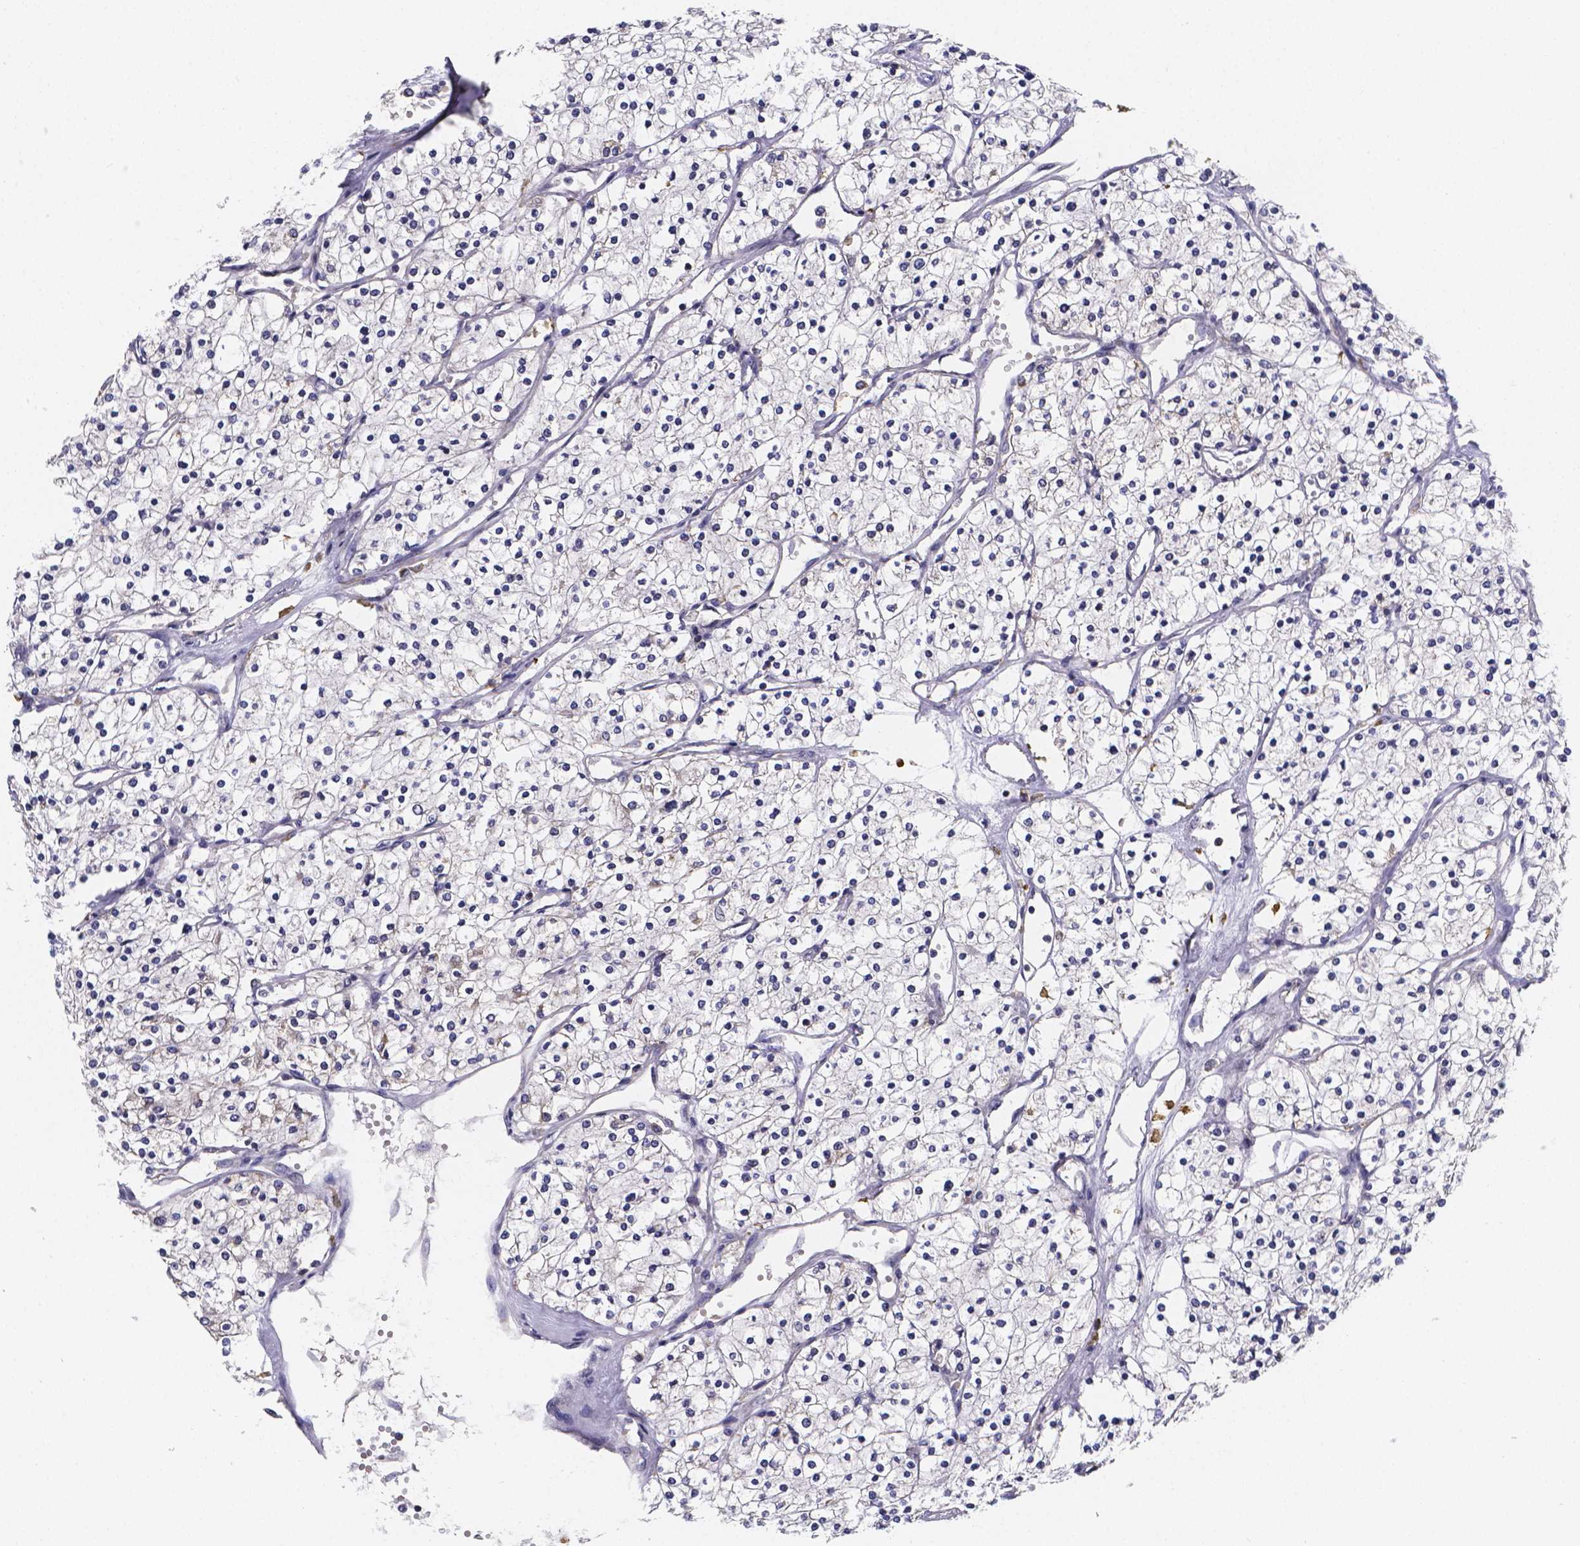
{"staining": {"intensity": "negative", "quantity": "none", "location": "none"}, "tissue": "renal cancer", "cell_type": "Tumor cells", "image_type": "cancer", "snomed": [{"axis": "morphology", "description": "Adenocarcinoma, NOS"}, {"axis": "topography", "description": "Kidney"}], "caption": "Tumor cells show no significant protein positivity in renal adenocarcinoma.", "gene": "PAH", "patient": {"sex": "male", "age": 80}}